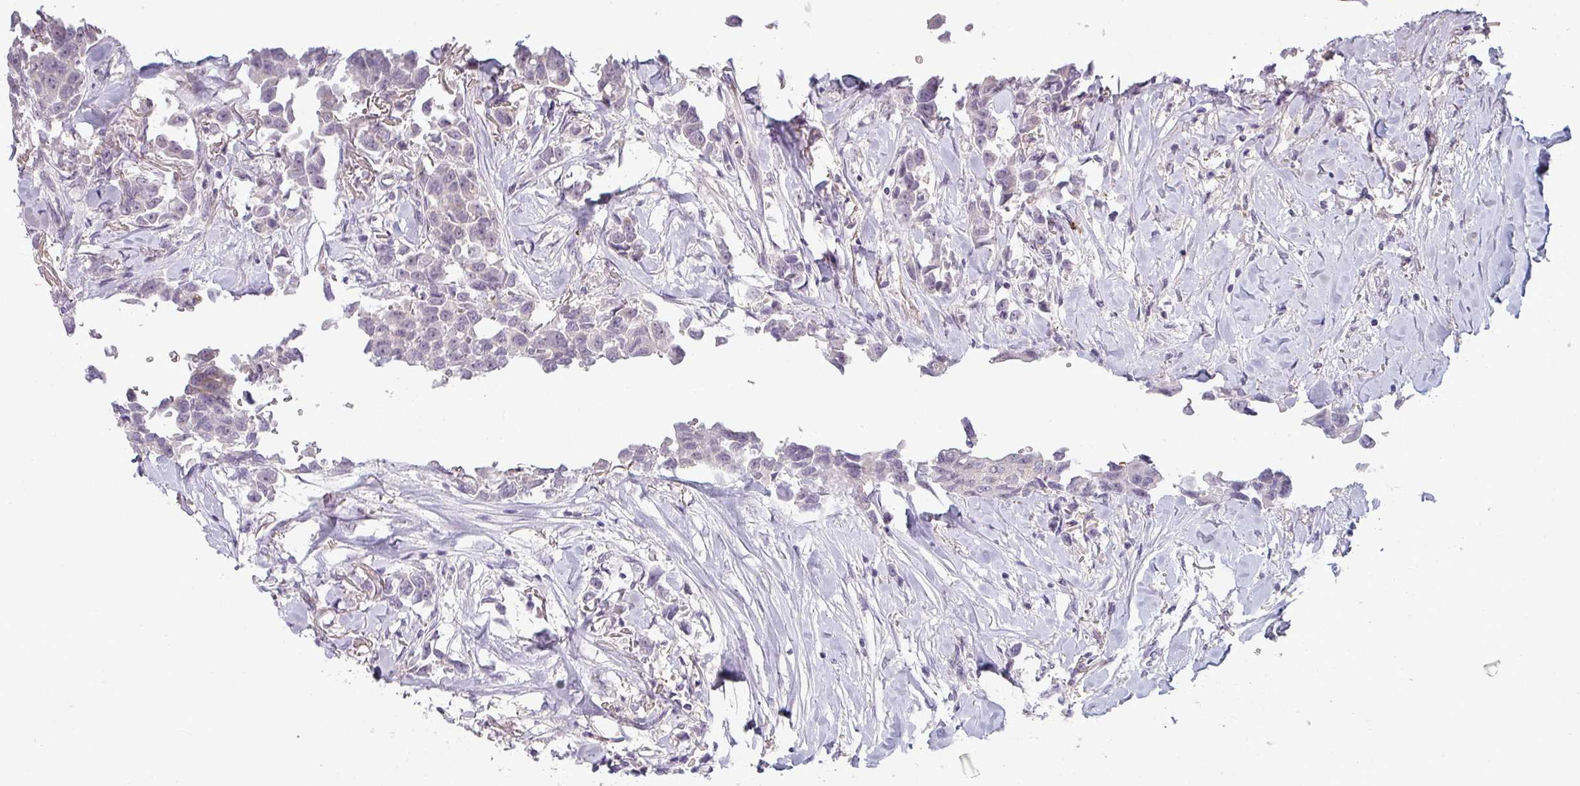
{"staining": {"intensity": "negative", "quantity": "none", "location": "none"}, "tissue": "breast cancer", "cell_type": "Tumor cells", "image_type": "cancer", "snomed": [{"axis": "morphology", "description": "Duct carcinoma"}, {"axis": "topography", "description": "Breast"}], "caption": "This is an immunohistochemistry photomicrograph of breast cancer (invasive ductal carcinoma). There is no staining in tumor cells.", "gene": "MAGEC3", "patient": {"sex": "female", "age": 80}}